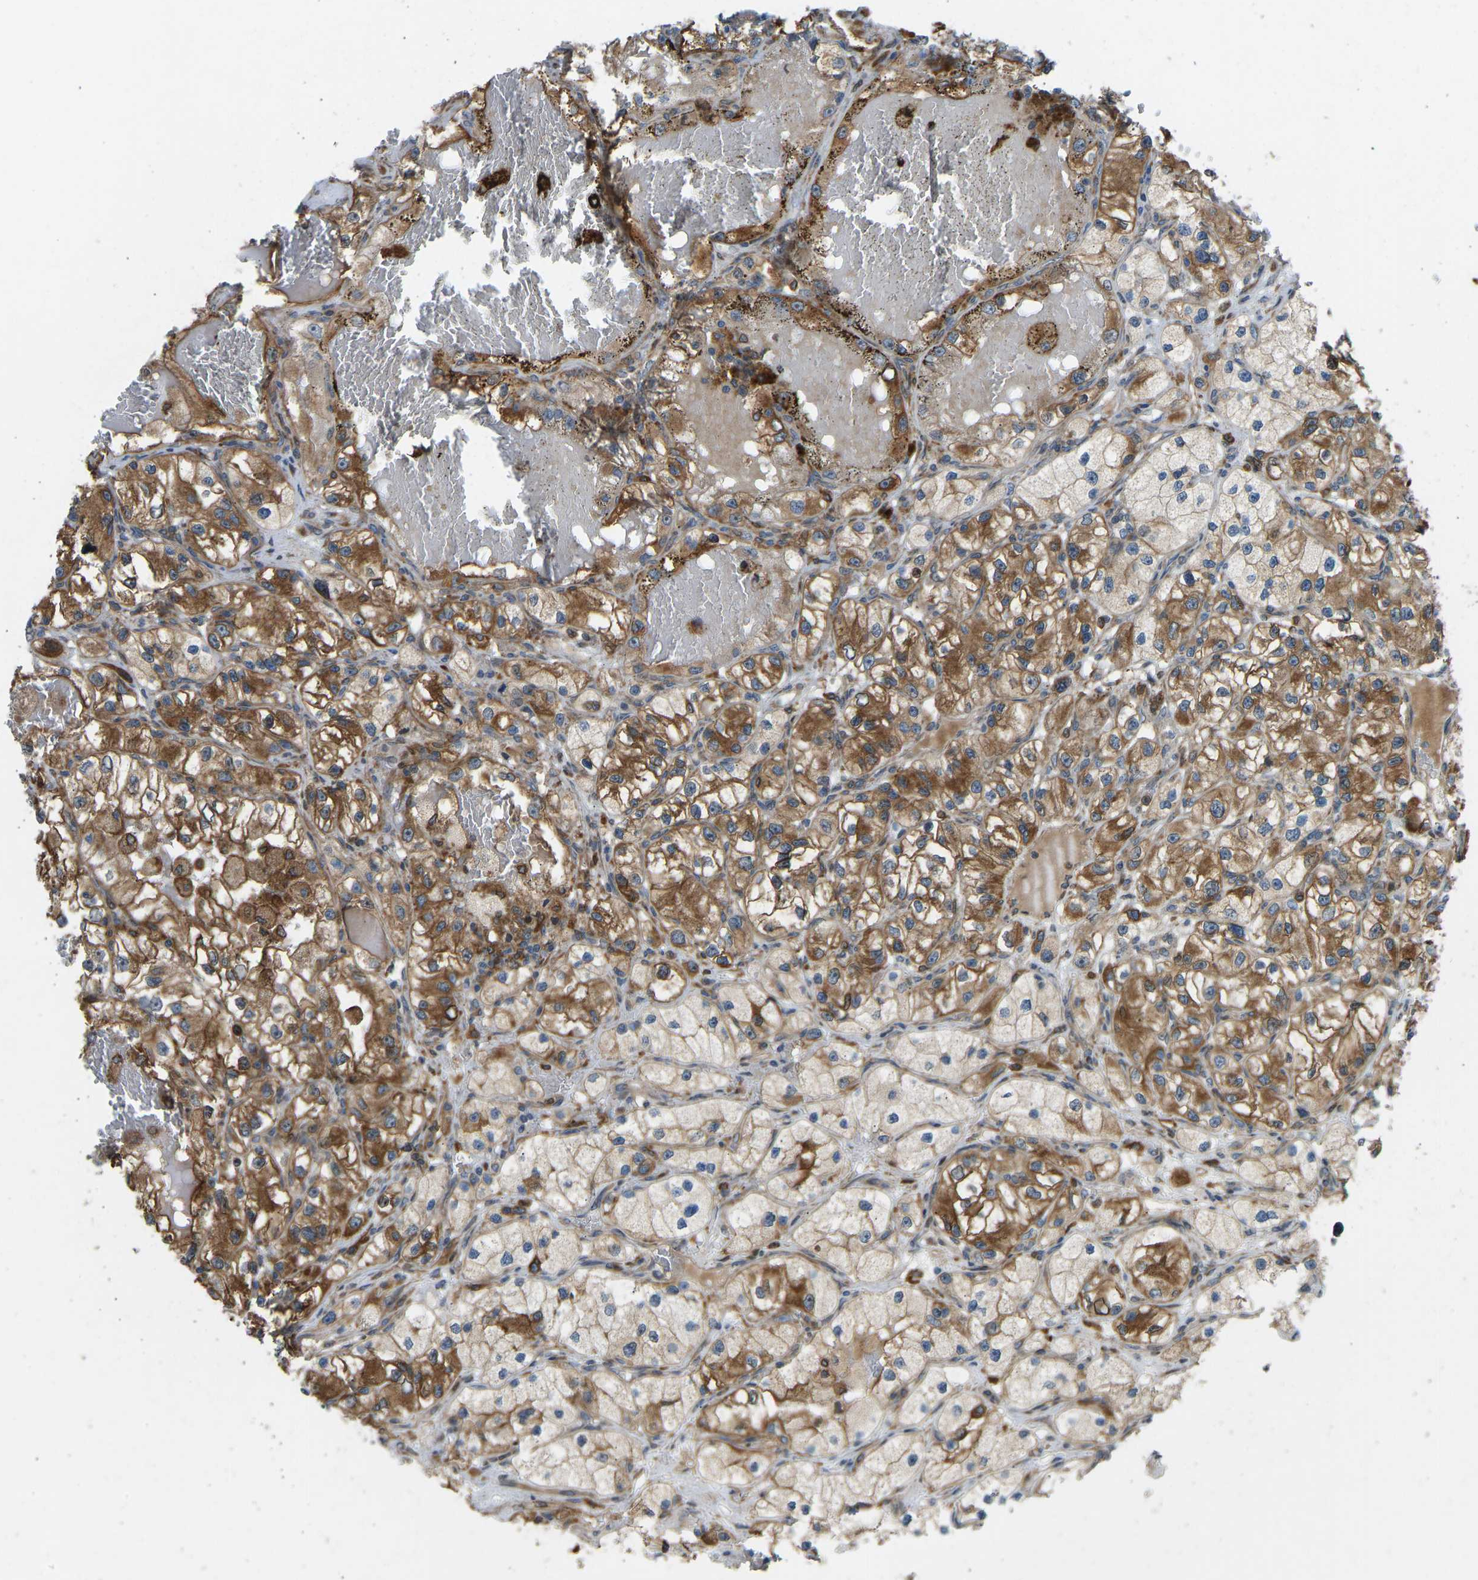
{"staining": {"intensity": "moderate", "quantity": ">75%", "location": "cytoplasmic/membranous"}, "tissue": "renal cancer", "cell_type": "Tumor cells", "image_type": "cancer", "snomed": [{"axis": "morphology", "description": "Adenocarcinoma, NOS"}, {"axis": "topography", "description": "Kidney"}], "caption": "Protein staining of renal cancer (adenocarcinoma) tissue shows moderate cytoplasmic/membranous staining in approximately >75% of tumor cells.", "gene": "OS9", "patient": {"sex": "female", "age": 57}}